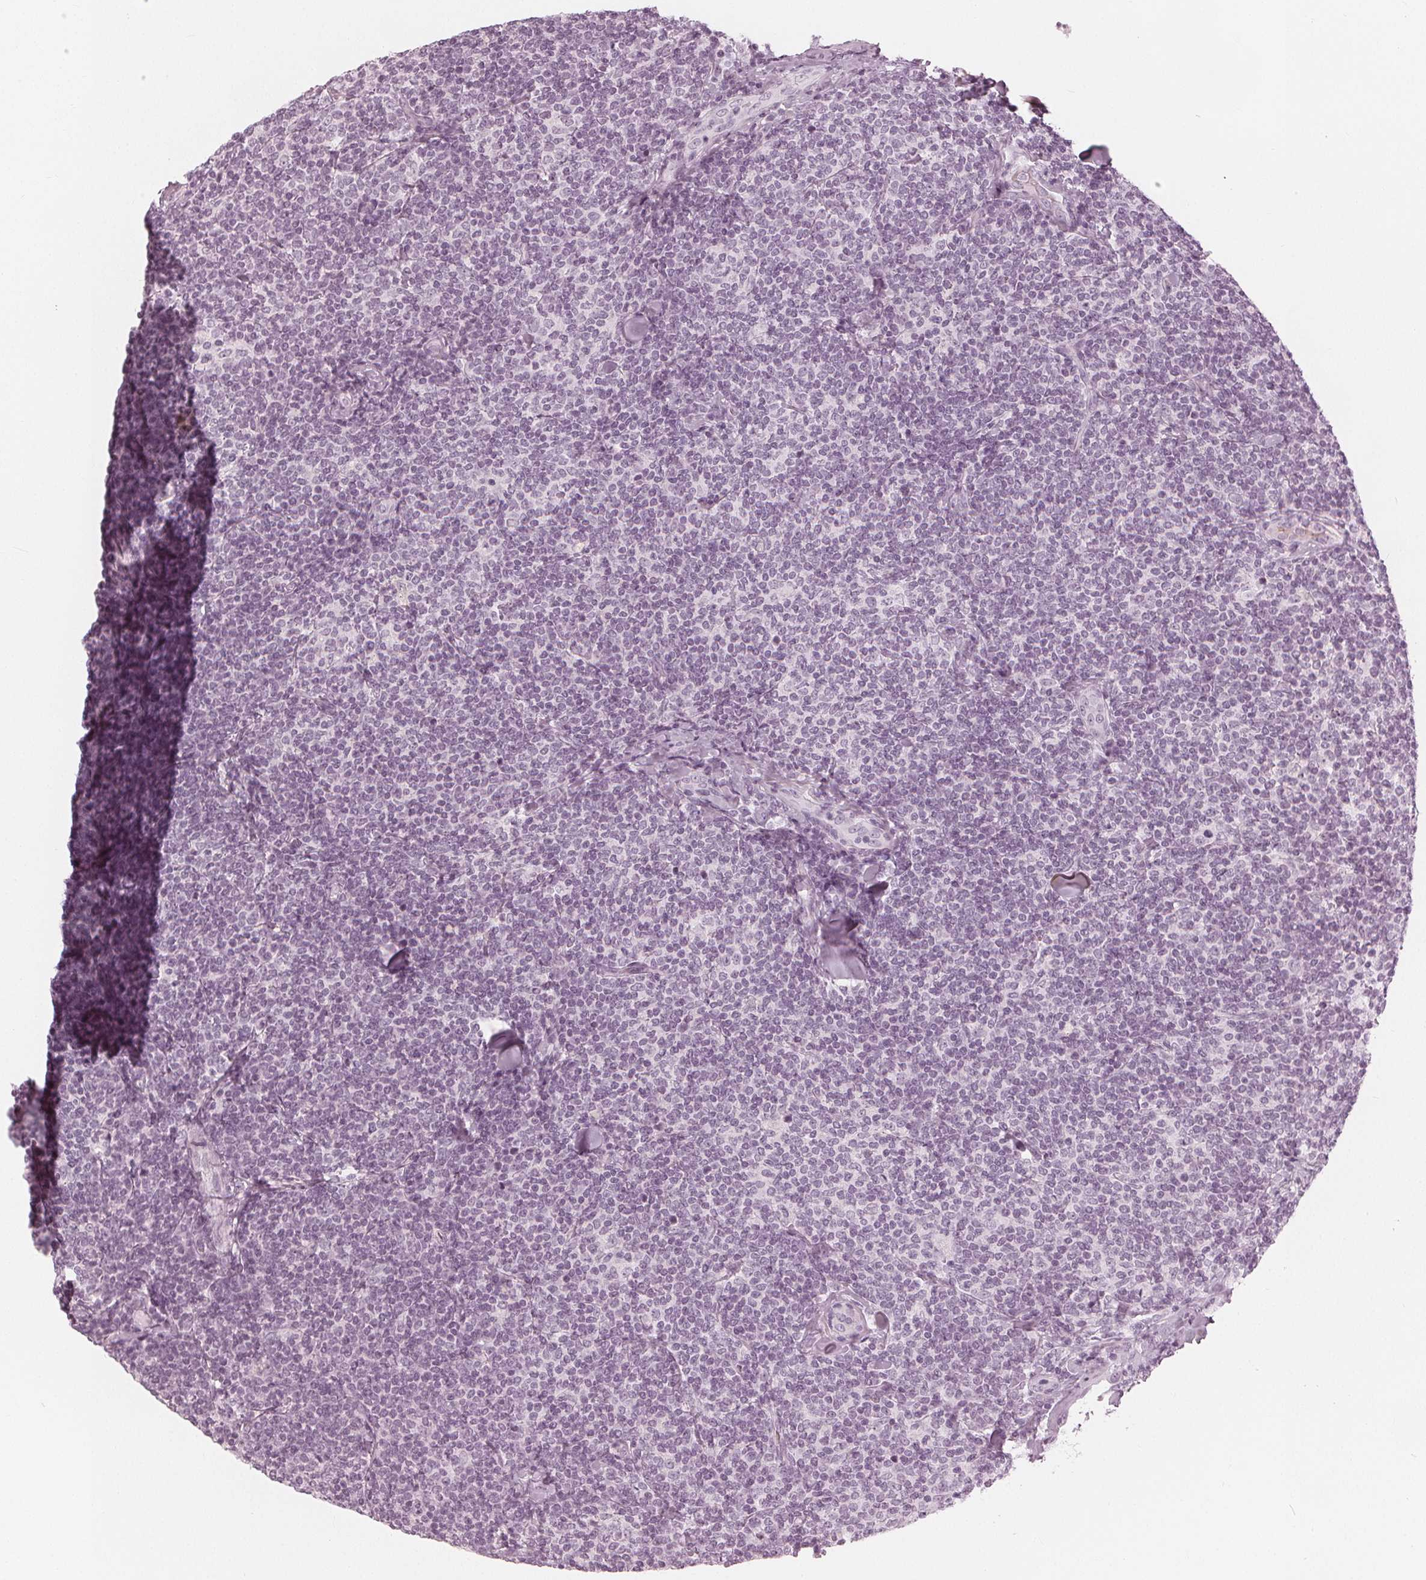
{"staining": {"intensity": "negative", "quantity": "none", "location": "none"}, "tissue": "lymphoma", "cell_type": "Tumor cells", "image_type": "cancer", "snomed": [{"axis": "morphology", "description": "Malignant lymphoma, non-Hodgkin's type, Low grade"}, {"axis": "topography", "description": "Lymph node"}], "caption": "This is a image of immunohistochemistry (IHC) staining of malignant lymphoma, non-Hodgkin's type (low-grade), which shows no positivity in tumor cells.", "gene": "PAEP", "patient": {"sex": "female", "age": 56}}